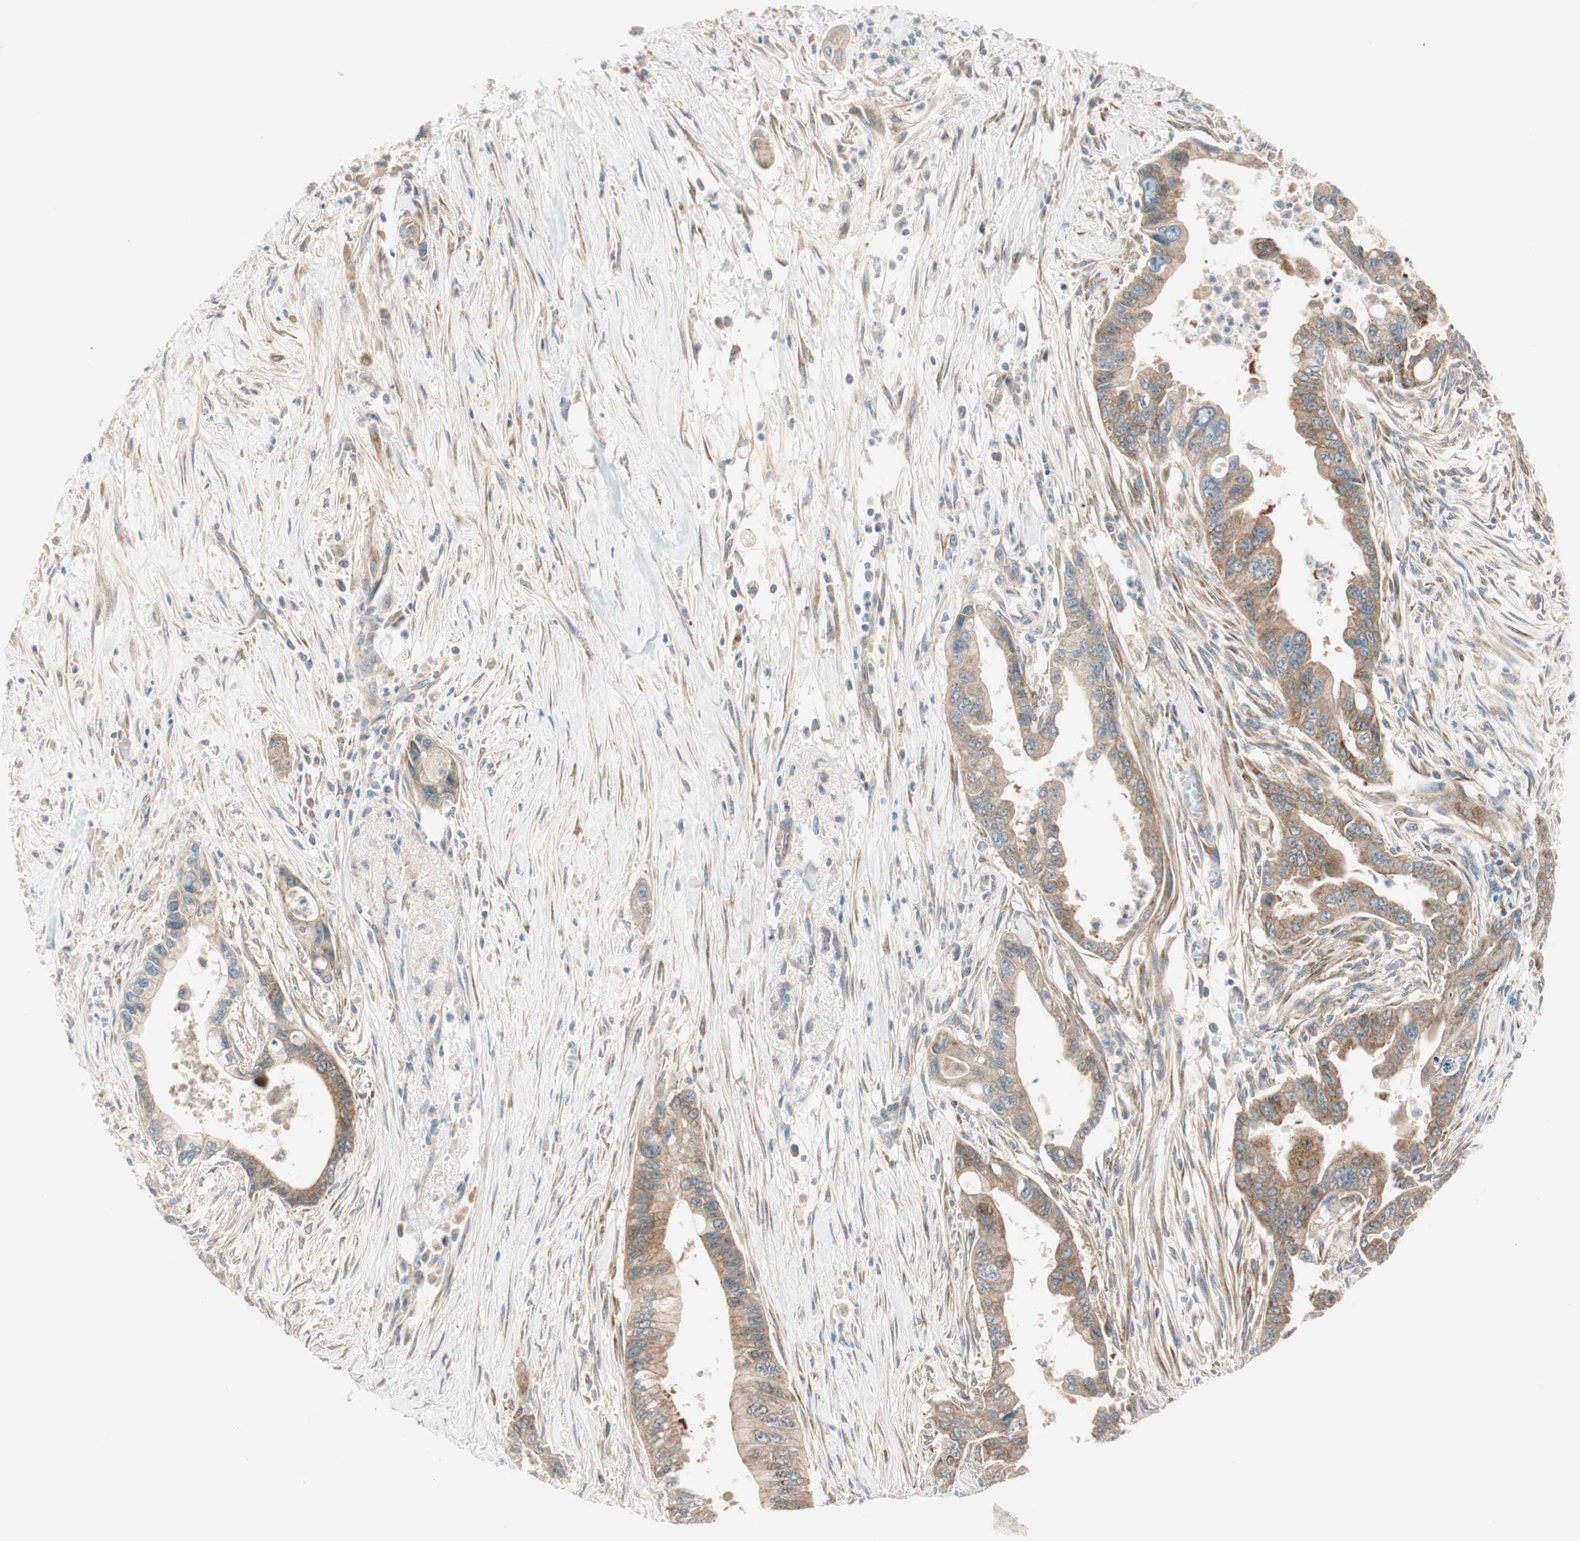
{"staining": {"intensity": "moderate", "quantity": ">75%", "location": "cytoplasmic/membranous"}, "tissue": "pancreatic cancer", "cell_type": "Tumor cells", "image_type": "cancer", "snomed": [{"axis": "morphology", "description": "Adenocarcinoma, NOS"}, {"axis": "topography", "description": "Pancreas"}], "caption": "A micrograph of pancreatic adenocarcinoma stained for a protein displays moderate cytoplasmic/membranous brown staining in tumor cells.", "gene": "ABI1", "patient": {"sex": "male", "age": 70}}